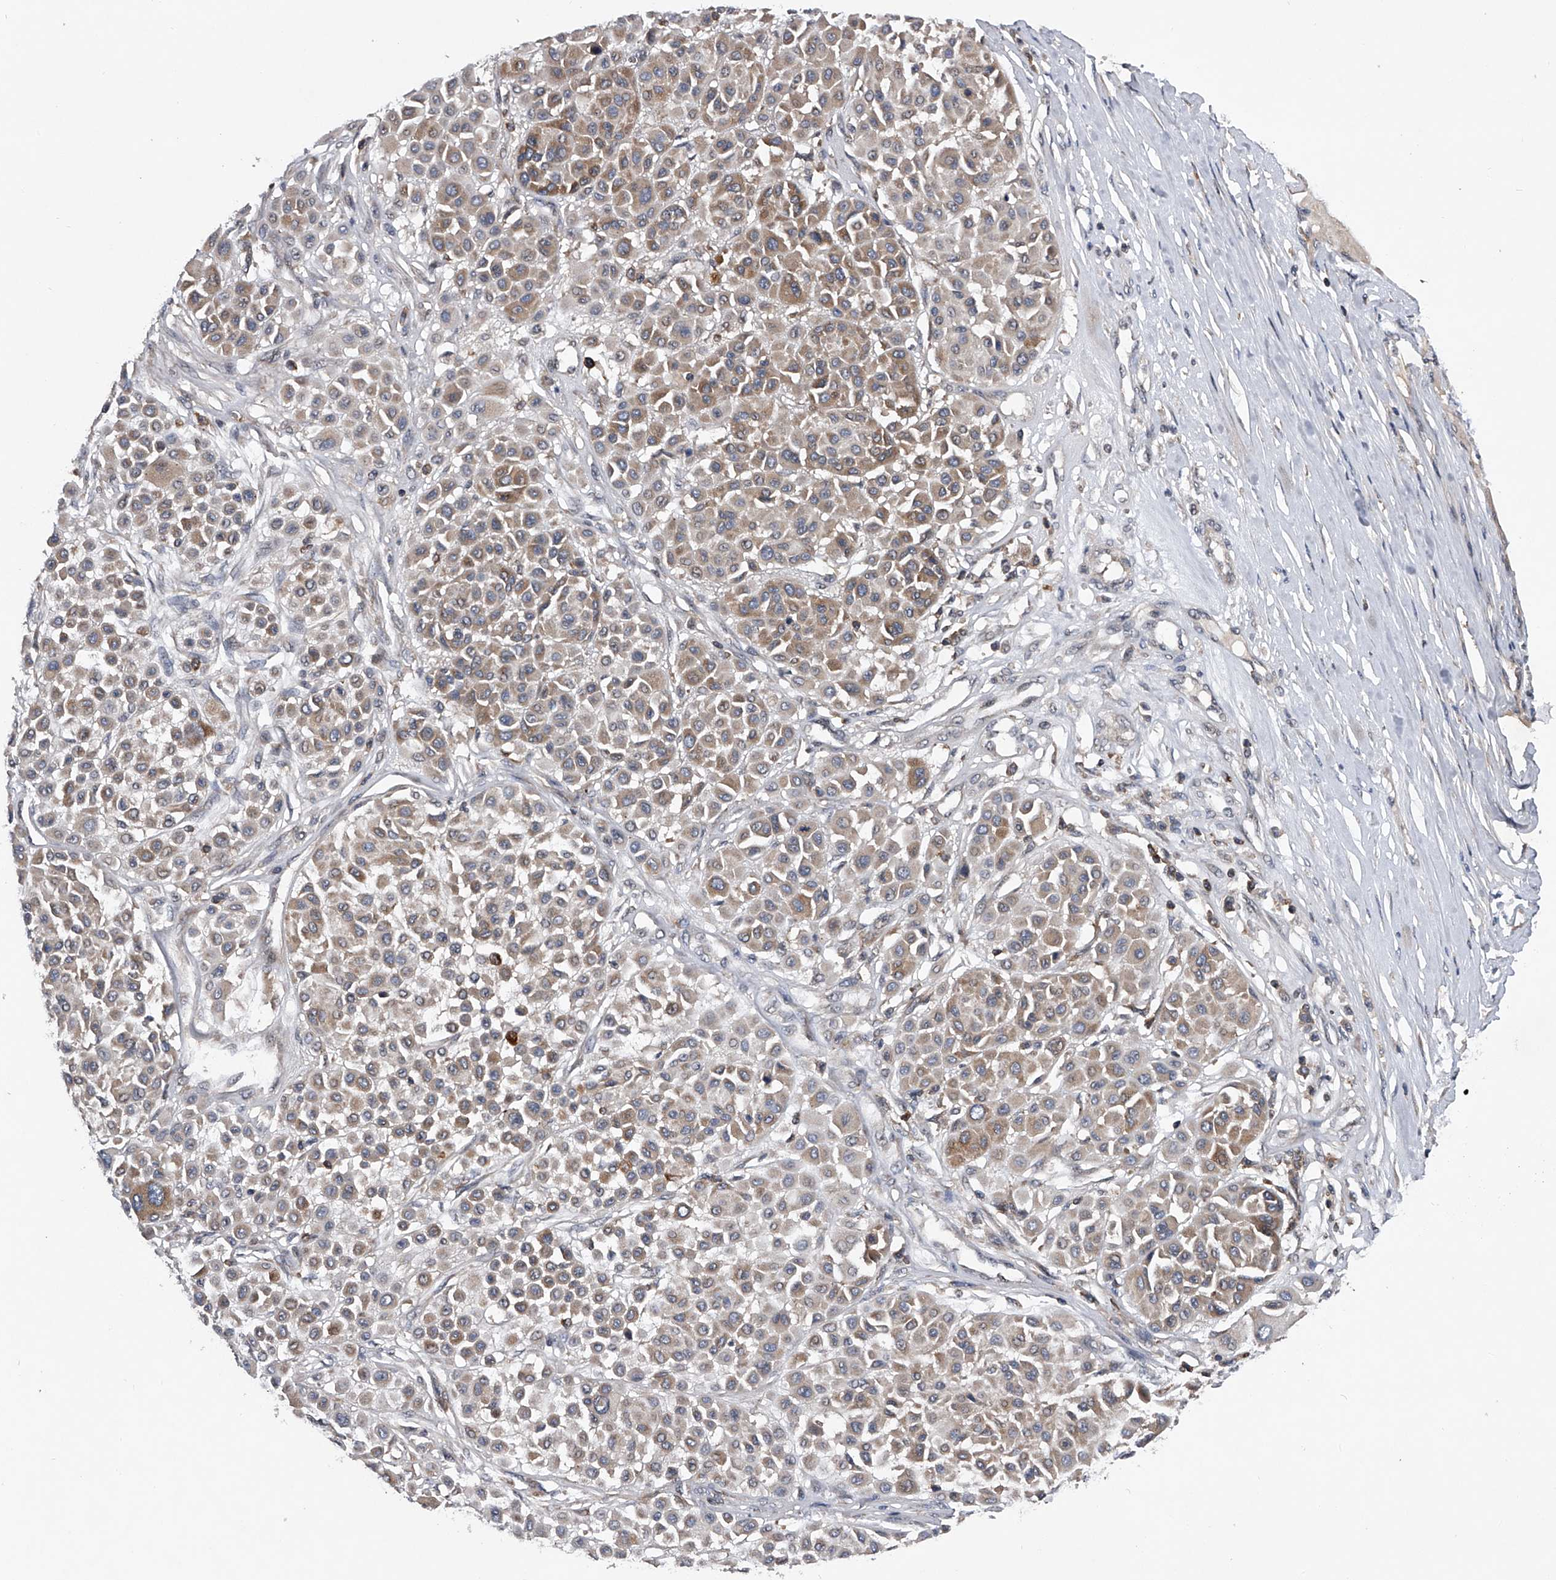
{"staining": {"intensity": "weak", "quantity": "<25%", "location": "cytoplasmic/membranous"}, "tissue": "melanoma", "cell_type": "Tumor cells", "image_type": "cancer", "snomed": [{"axis": "morphology", "description": "Malignant melanoma, Metastatic site"}, {"axis": "topography", "description": "Soft tissue"}], "caption": "The histopathology image reveals no significant positivity in tumor cells of melanoma.", "gene": "ZNF30", "patient": {"sex": "male", "age": 41}}